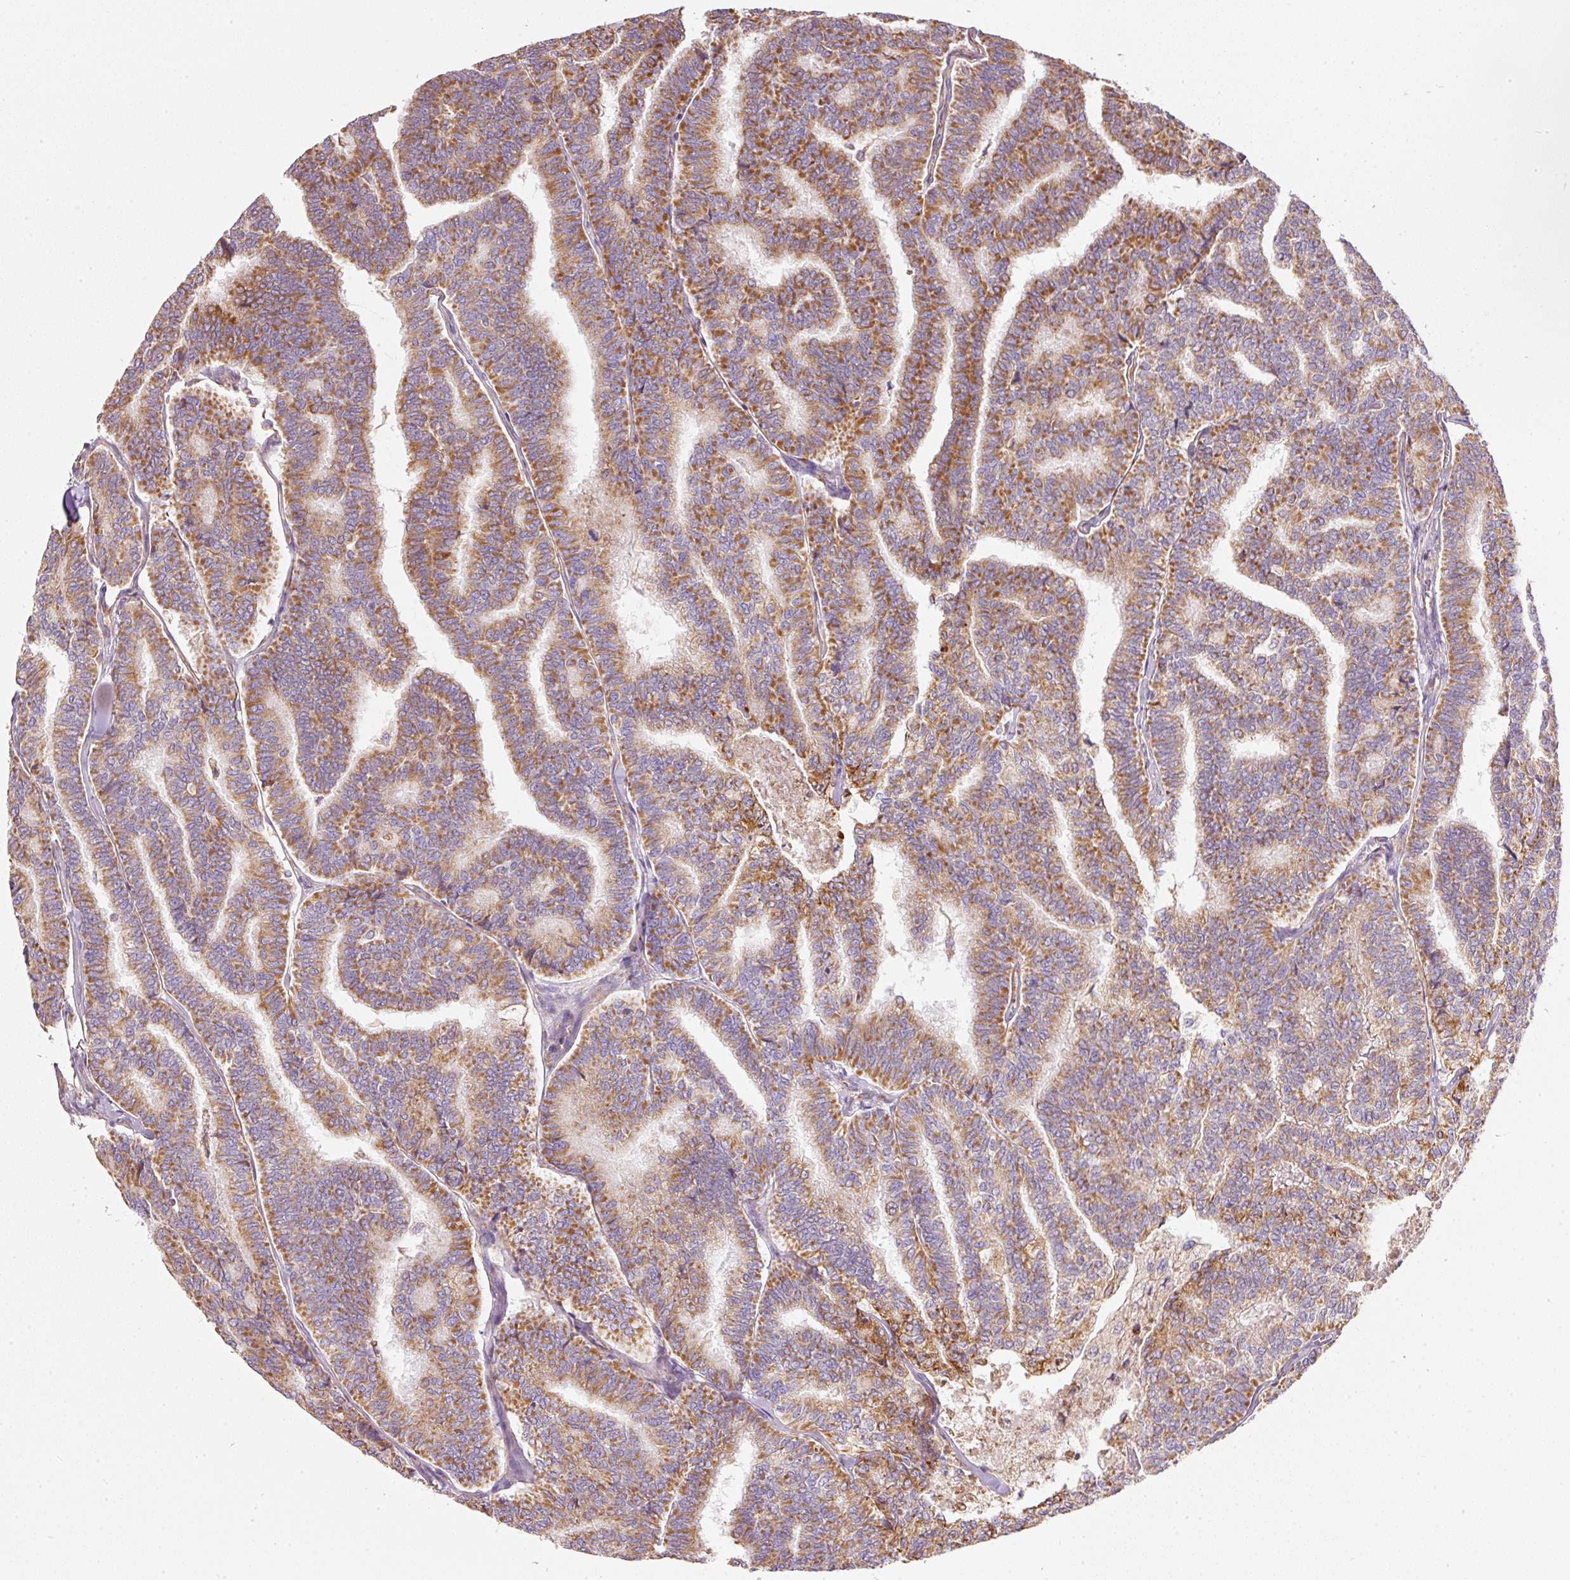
{"staining": {"intensity": "moderate", "quantity": ">75%", "location": "cytoplasmic/membranous"}, "tissue": "thyroid cancer", "cell_type": "Tumor cells", "image_type": "cancer", "snomed": [{"axis": "morphology", "description": "Papillary adenocarcinoma, NOS"}, {"axis": "topography", "description": "Thyroid gland"}], "caption": "Protein staining by immunohistochemistry (IHC) exhibits moderate cytoplasmic/membranous staining in approximately >75% of tumor cells in thyroid cancer (papillary adenocarcinoma).", "gene": "MORN4", "patient": {"sex": "female", "age": 35}}